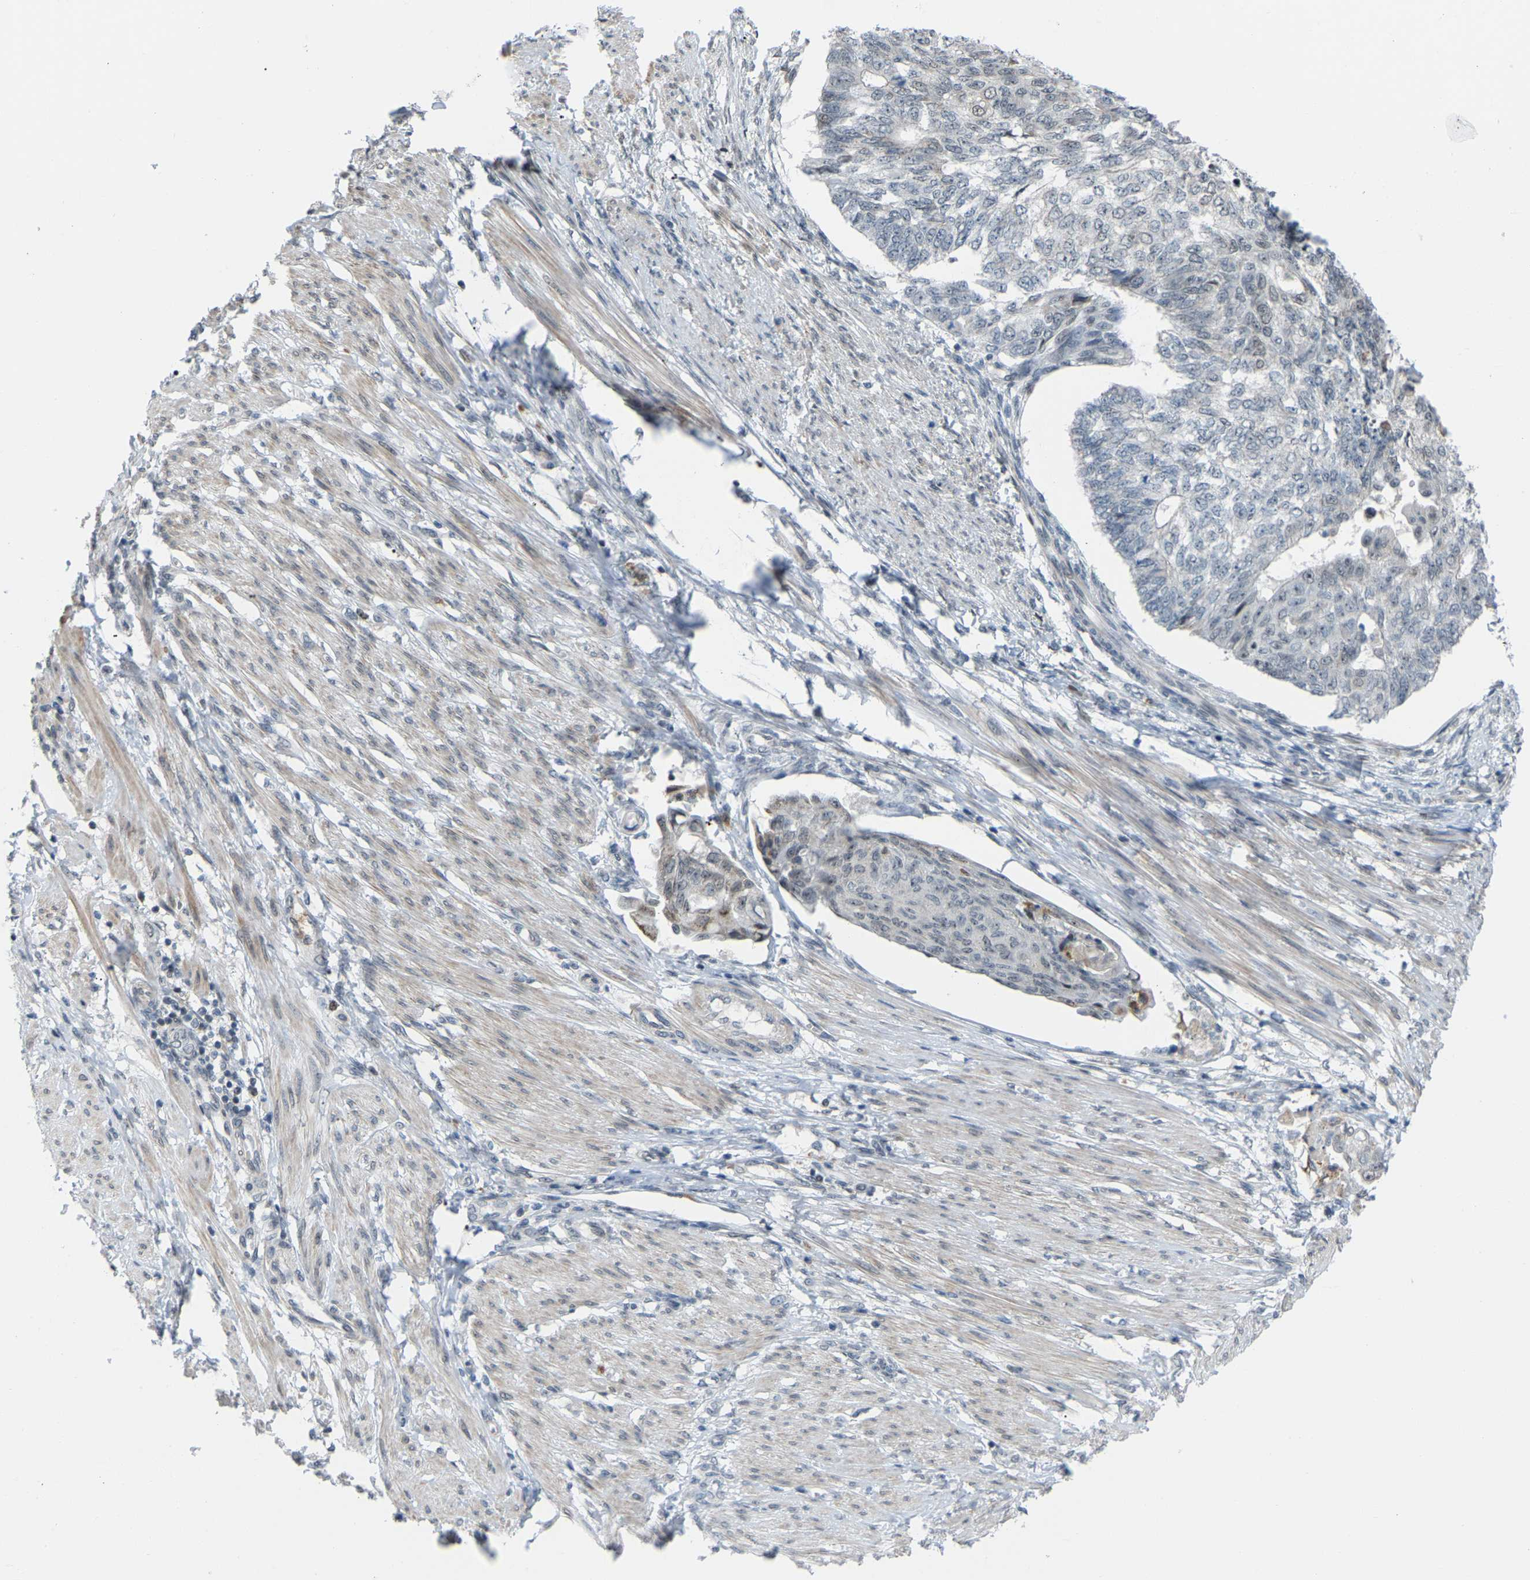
{"staining": {"intensity": "negative", "quantity": "none", "location": "none"}, "tissue": "endometrial cancer", "cell_type": "Tumor cells", "image_type": "cancer", "snomed": [{"axis": "morphology", "description": "Adenocarcinoma, NOS"}, {"axis": "topography", "description": "Endometrium"}], "caption": "Endometrial adenocarcinoma stained for a protein using immunohistochemistry demonstrates no expression tumor cells.", "gene": "CROT", "patient": {"sex": "female", "age": 32}}